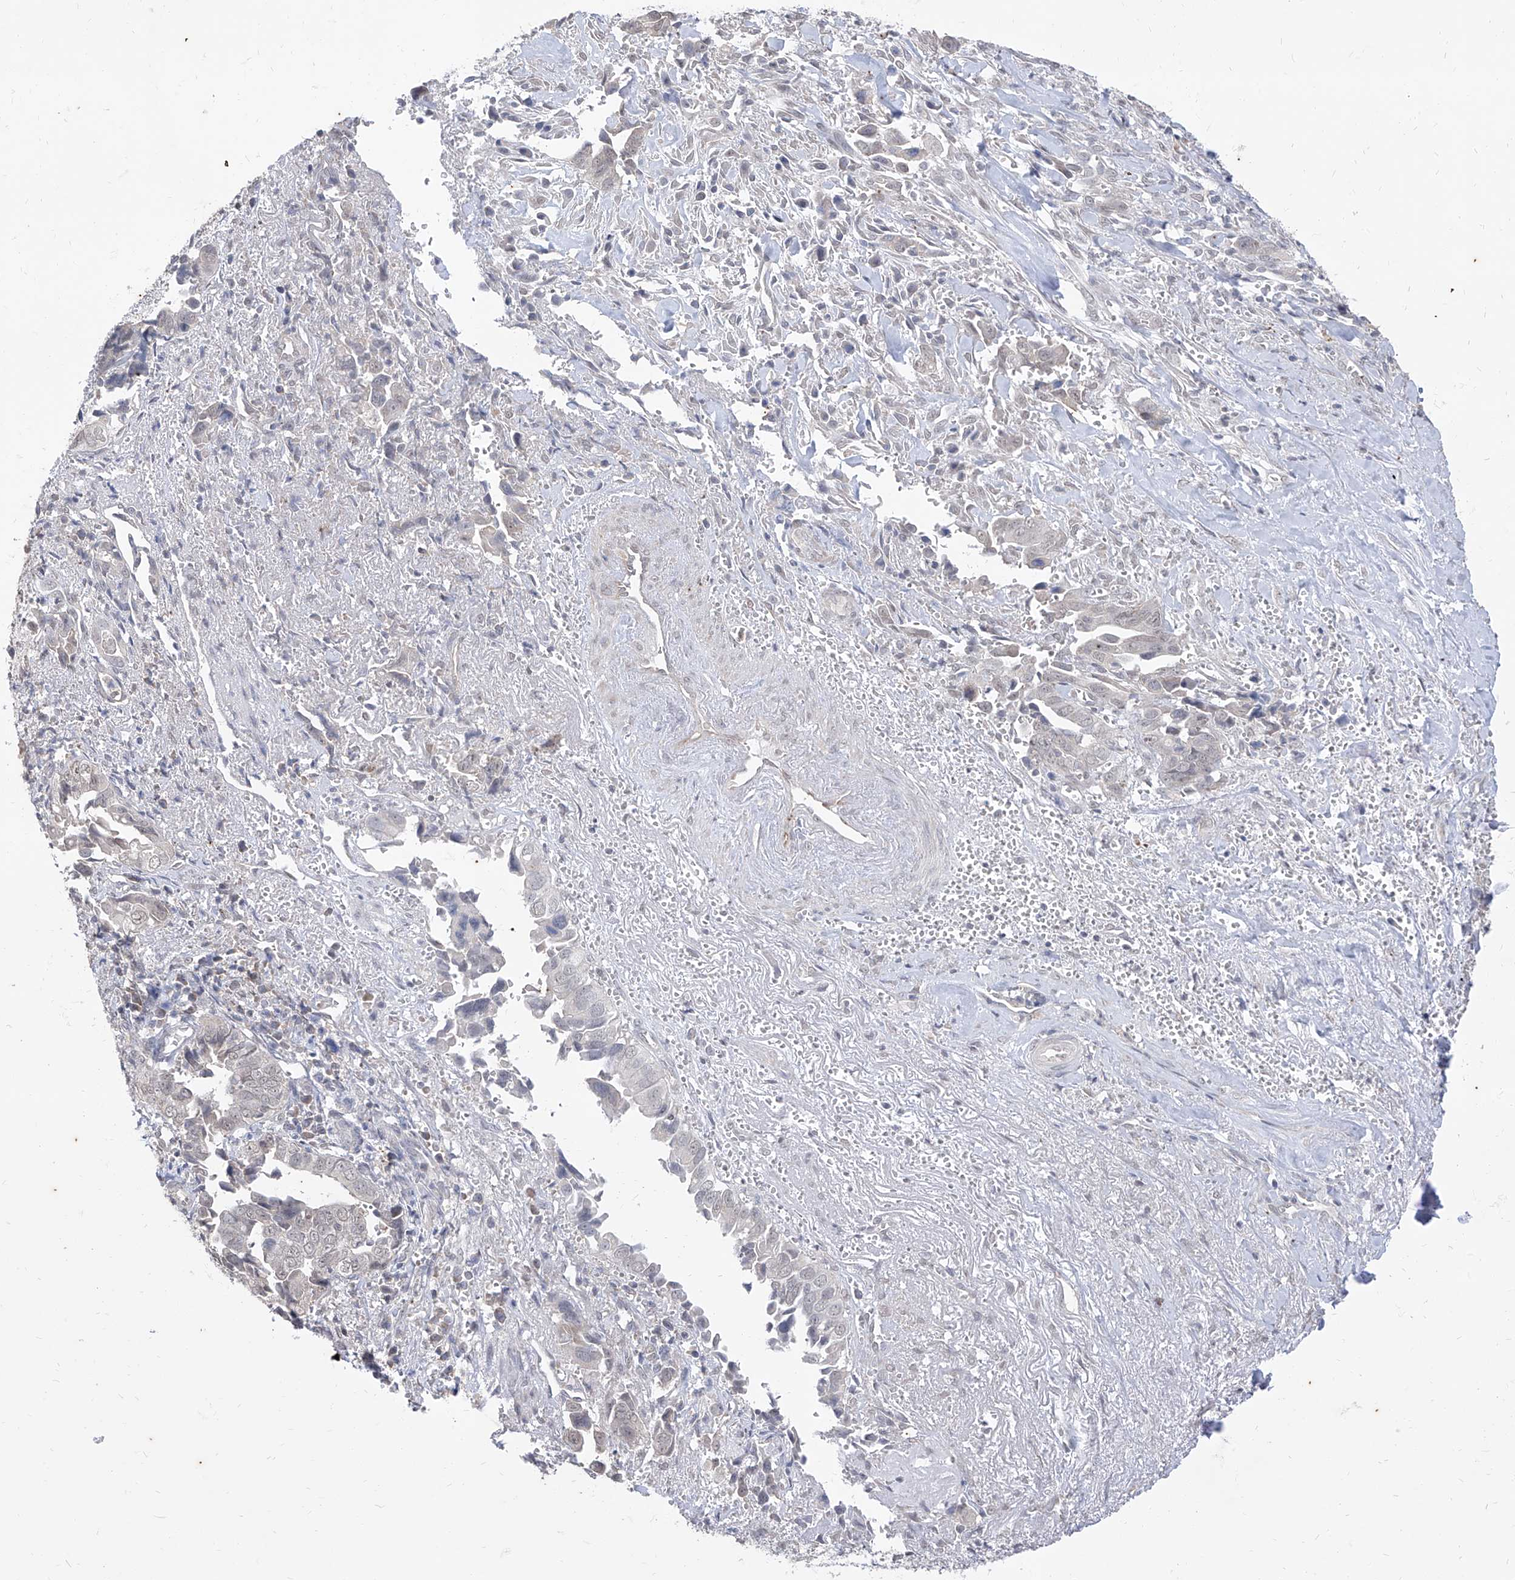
{"staining": {"intensity": "negative", "quantity": "none", "location": "none"}, "tissue": "liver cancer", "cell_type": "Tumor cells", "image_type": "cancer", "snomed": [{"axis": "morphology", "description": "Cholangiocarcinoma"}, {"axis": "topography", "description": "Liver"}], "caption": "Immunohistochemistry (IHC) of human liver cancer exhibits no expression in tumor cells. (Brightfield microscopy of DAB (3,3'-diaminobenzidine) IHC at high magnification).", "gene": "PHF20L1", "patient": {"sex": "female", "age": 79}}